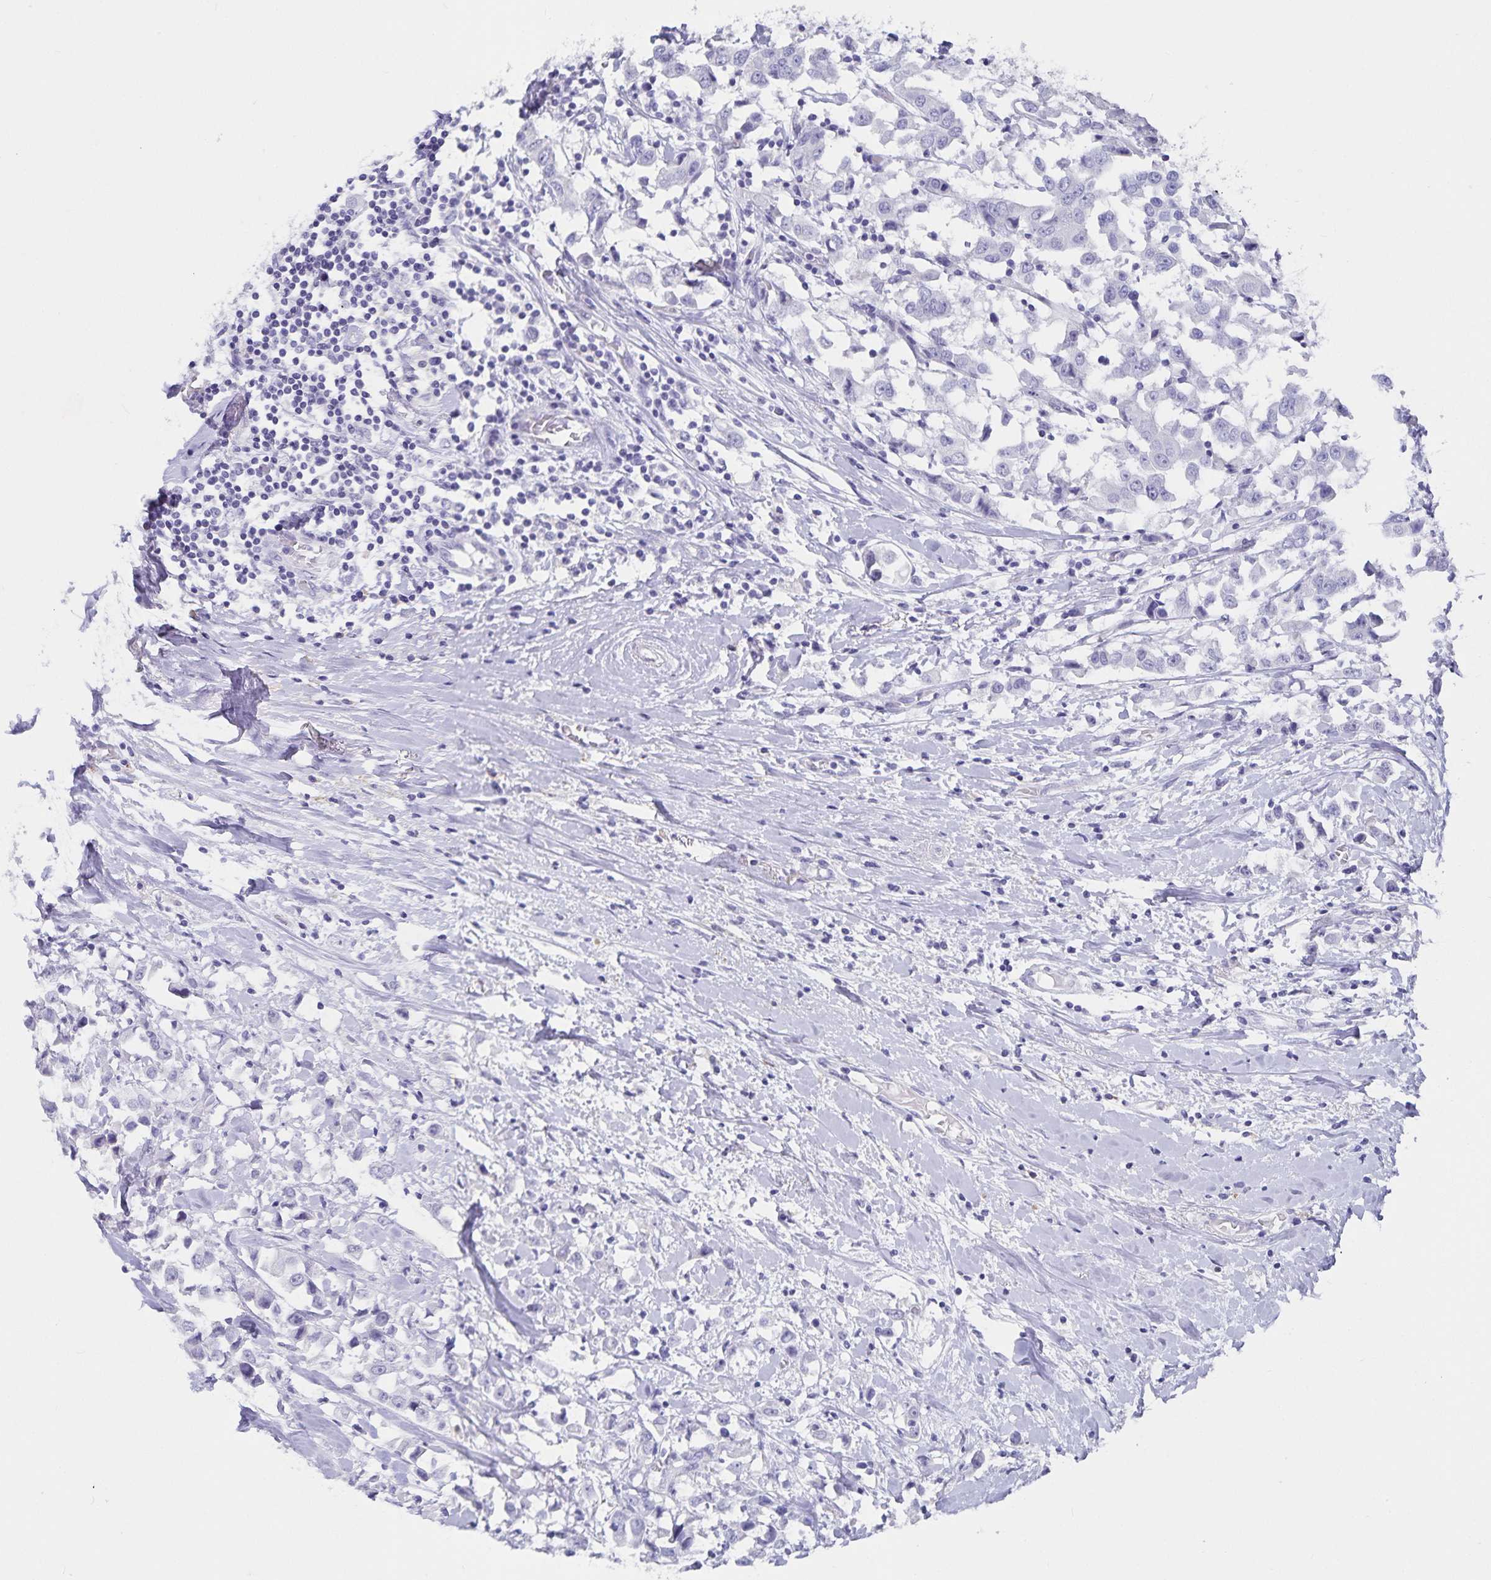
{"staining": {"intensity": "negative", "quantity": "none", "location": "none"}, "tissue": "breast cancer", "cell_type": "Tumor cells", "image_type": "cancer", "snomed": [{"axis": "morphology", "description": "Duct carcinoma"}, {"axis": "topography", "description": "Breast"}], "caption": "Immunohistochemical staining of invasive ductal carcinoma (breast) exhibits no significant positivity in tumor cells. (DAB IHC, high magnification).", "gene": "PLAC1", "patient": {"sex": "female", "age": 61}}